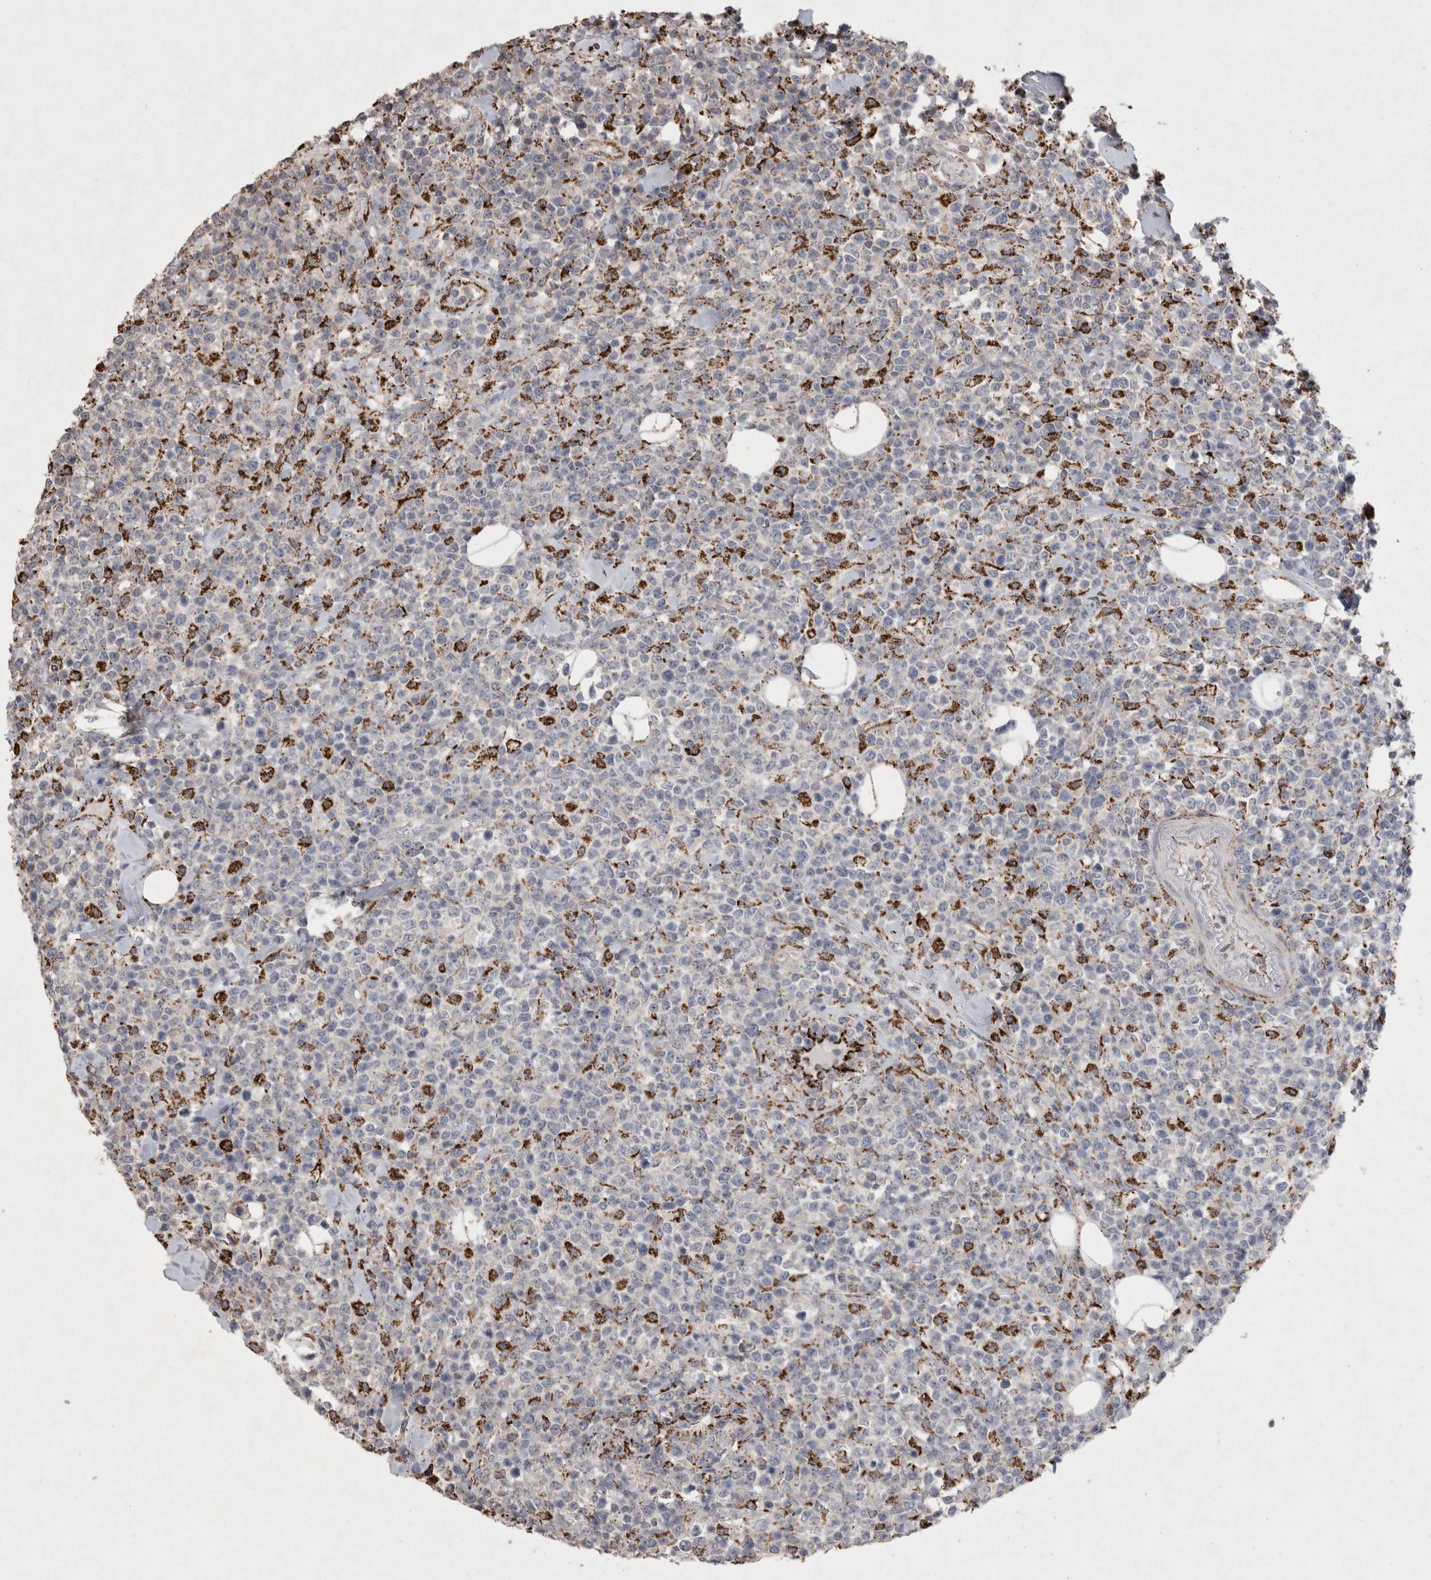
{"staining": {"intensity": "negative", "quantity": "none", "location": "none"}, "tissue": "lymphoma", "cell_type": "Tumor cells", "image_type": "cancer", "snomed": [{"axis": "morphology", "description": "Malignant lymphoma, non-Hodgkin's type, High grade"}, {"axis": "topography", "description": "Colon"}], "caption": "Tumor cells show no significant protein expression in lymphoma.", "gene": "DKK3", "patient": {"sex": "female", "age": 53}}